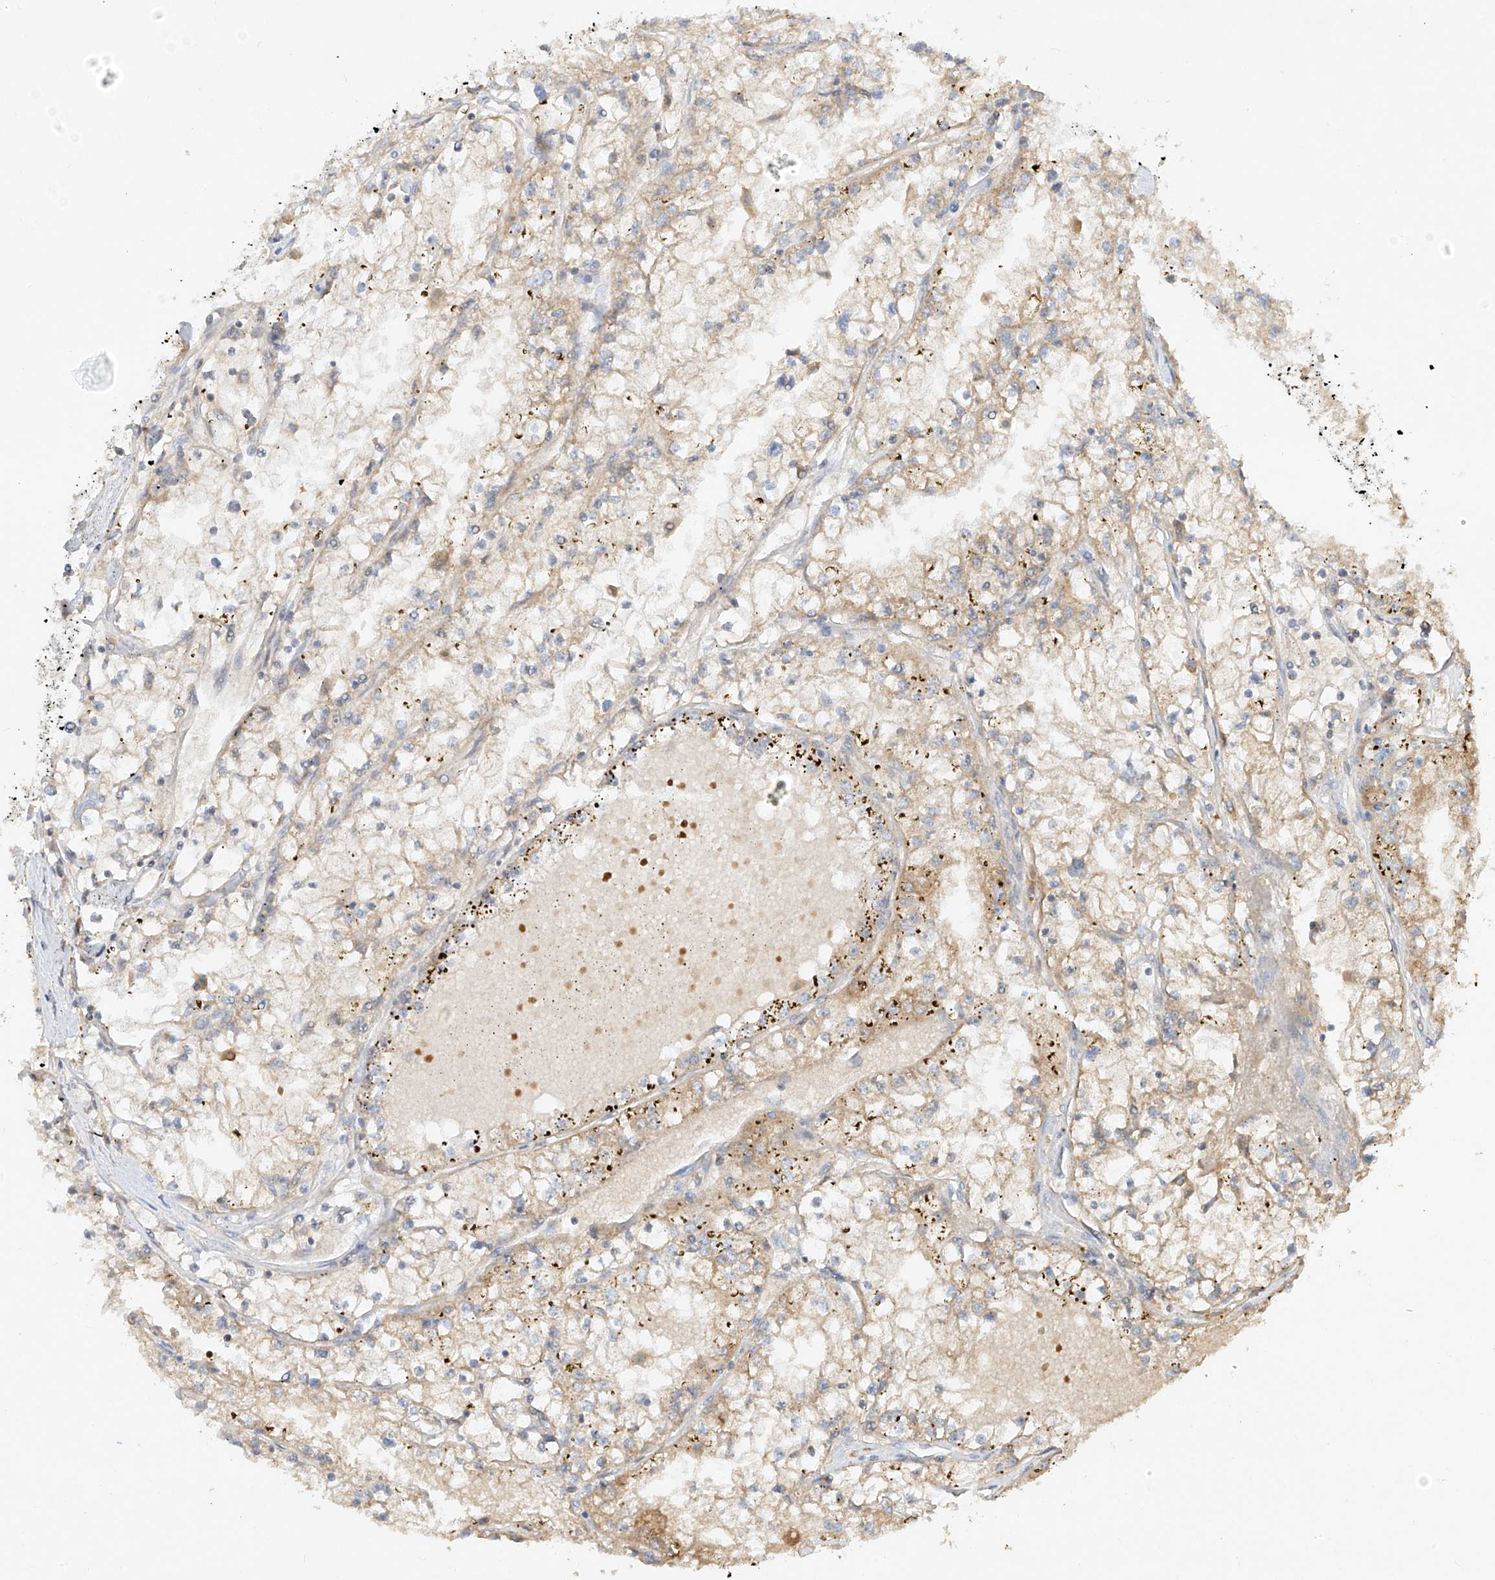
{"staining": {"intensity": "negative", "quantity": "none", "location": "none"}, "tissue": "renal cancer", "cell_type": "Tumor cells", "image_type": "cancer", "snomed": [{"axis": "morphology", "description": "Adenocarcinoma, NOS"}, {"axis": "topography", "description": "Kidney"}], "caption": "Protein analysis of adenocarcinoma (renal) reveals no significant staining in tumor cells.", "gene": "KPNA7", "patient": {"sex": "male", "age": 56}}